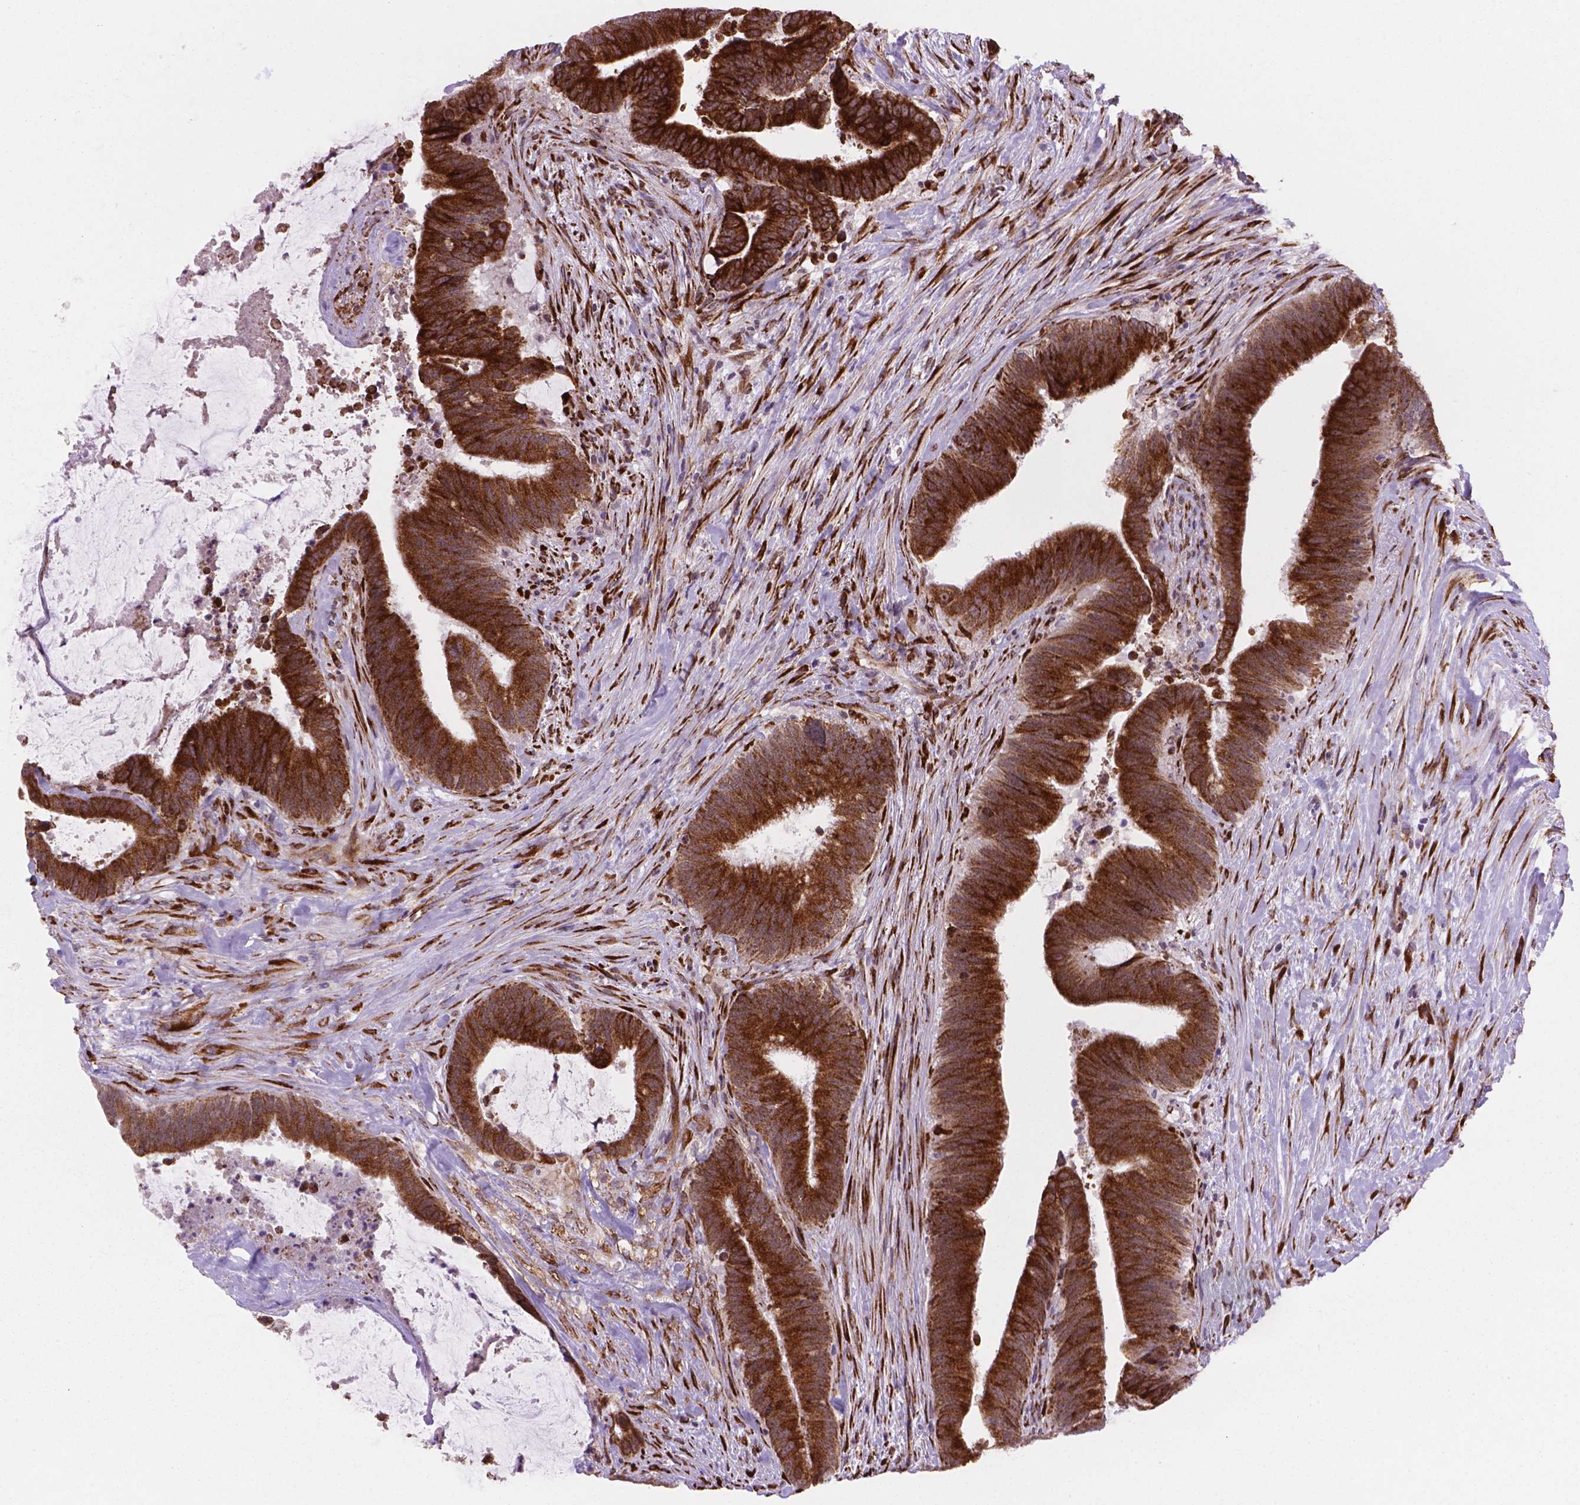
{"staining": {"intensity": "strong", "quantity": ">75%", "location": "cytoplasmic/membranous"}, "tissue": "colorectal cancer", "cell_type": "Tumor cells", "image_type": "cancer", "snomed": [{"axis": "morphology", "description": "Adenocarcinoma, NOS"}, {"axis": "topography", "description": "Colon"}], "caption": "Protein staining of colorectal cancer tissue demonstrates strong cytoplasmic/membranous expression in approximately >75% of tumor cells.", "gene": "FNIP1", "patient": {"sex": "female", "age": 43}}